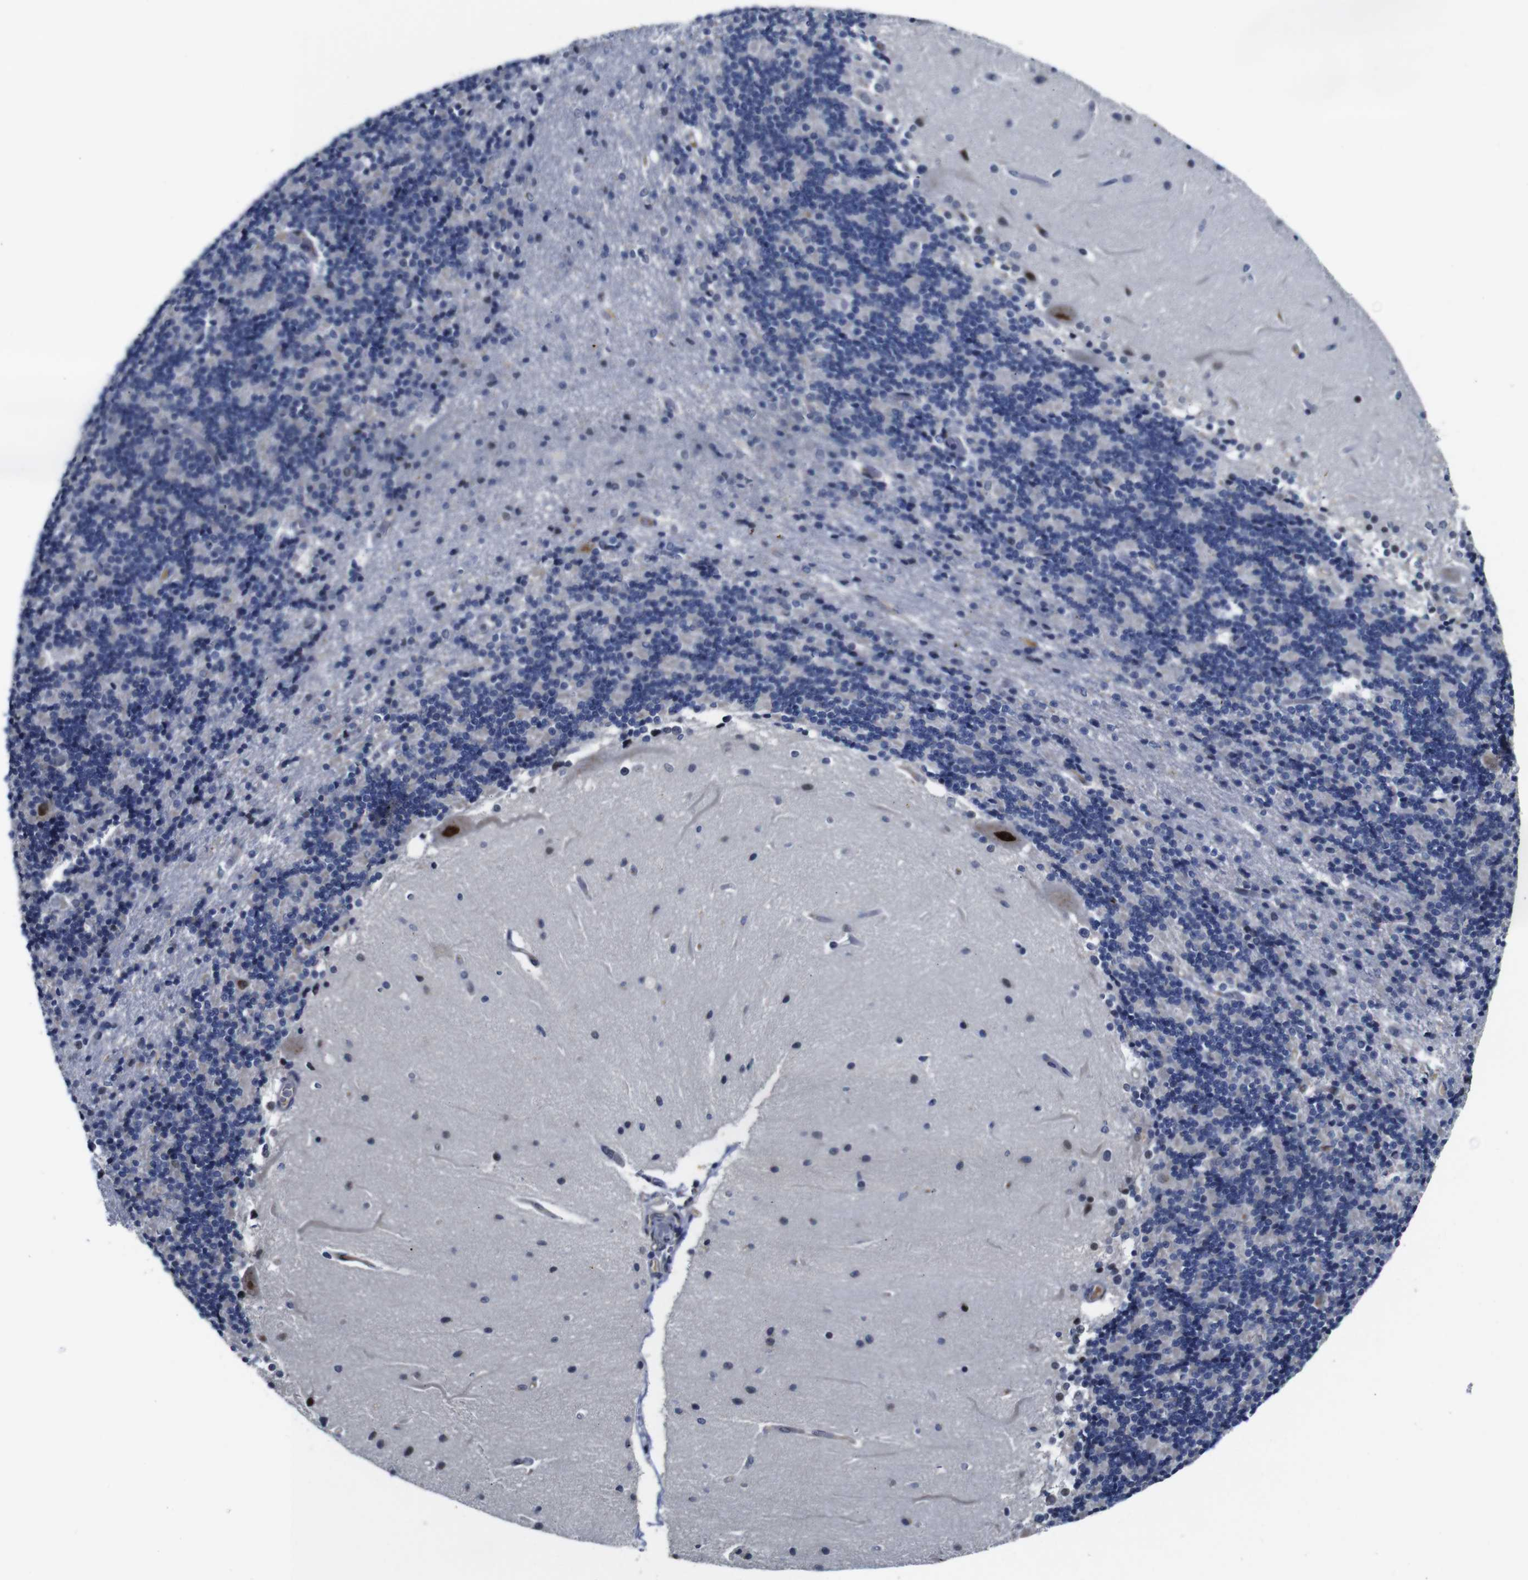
{"staining": {"intensity": "negative", "quantity": "none", "location": "none"}, "tissue": "cerebellum", "cell_type": "Cells in granular layer", "image_type": "normal", "snomed": [{"axis": "morphology", "description": "Normal tissue, NOS"}, {"axis": "topography", "description": "Cerebellum"}], "caption": "A high-resolution photomicrograph shows immunohistochemistry staining of normal cerebellum, which exhibits no significant expression in cells in granular layer.", "gene": "FURIN", "patient": {"sex": "female", "age": 54}}